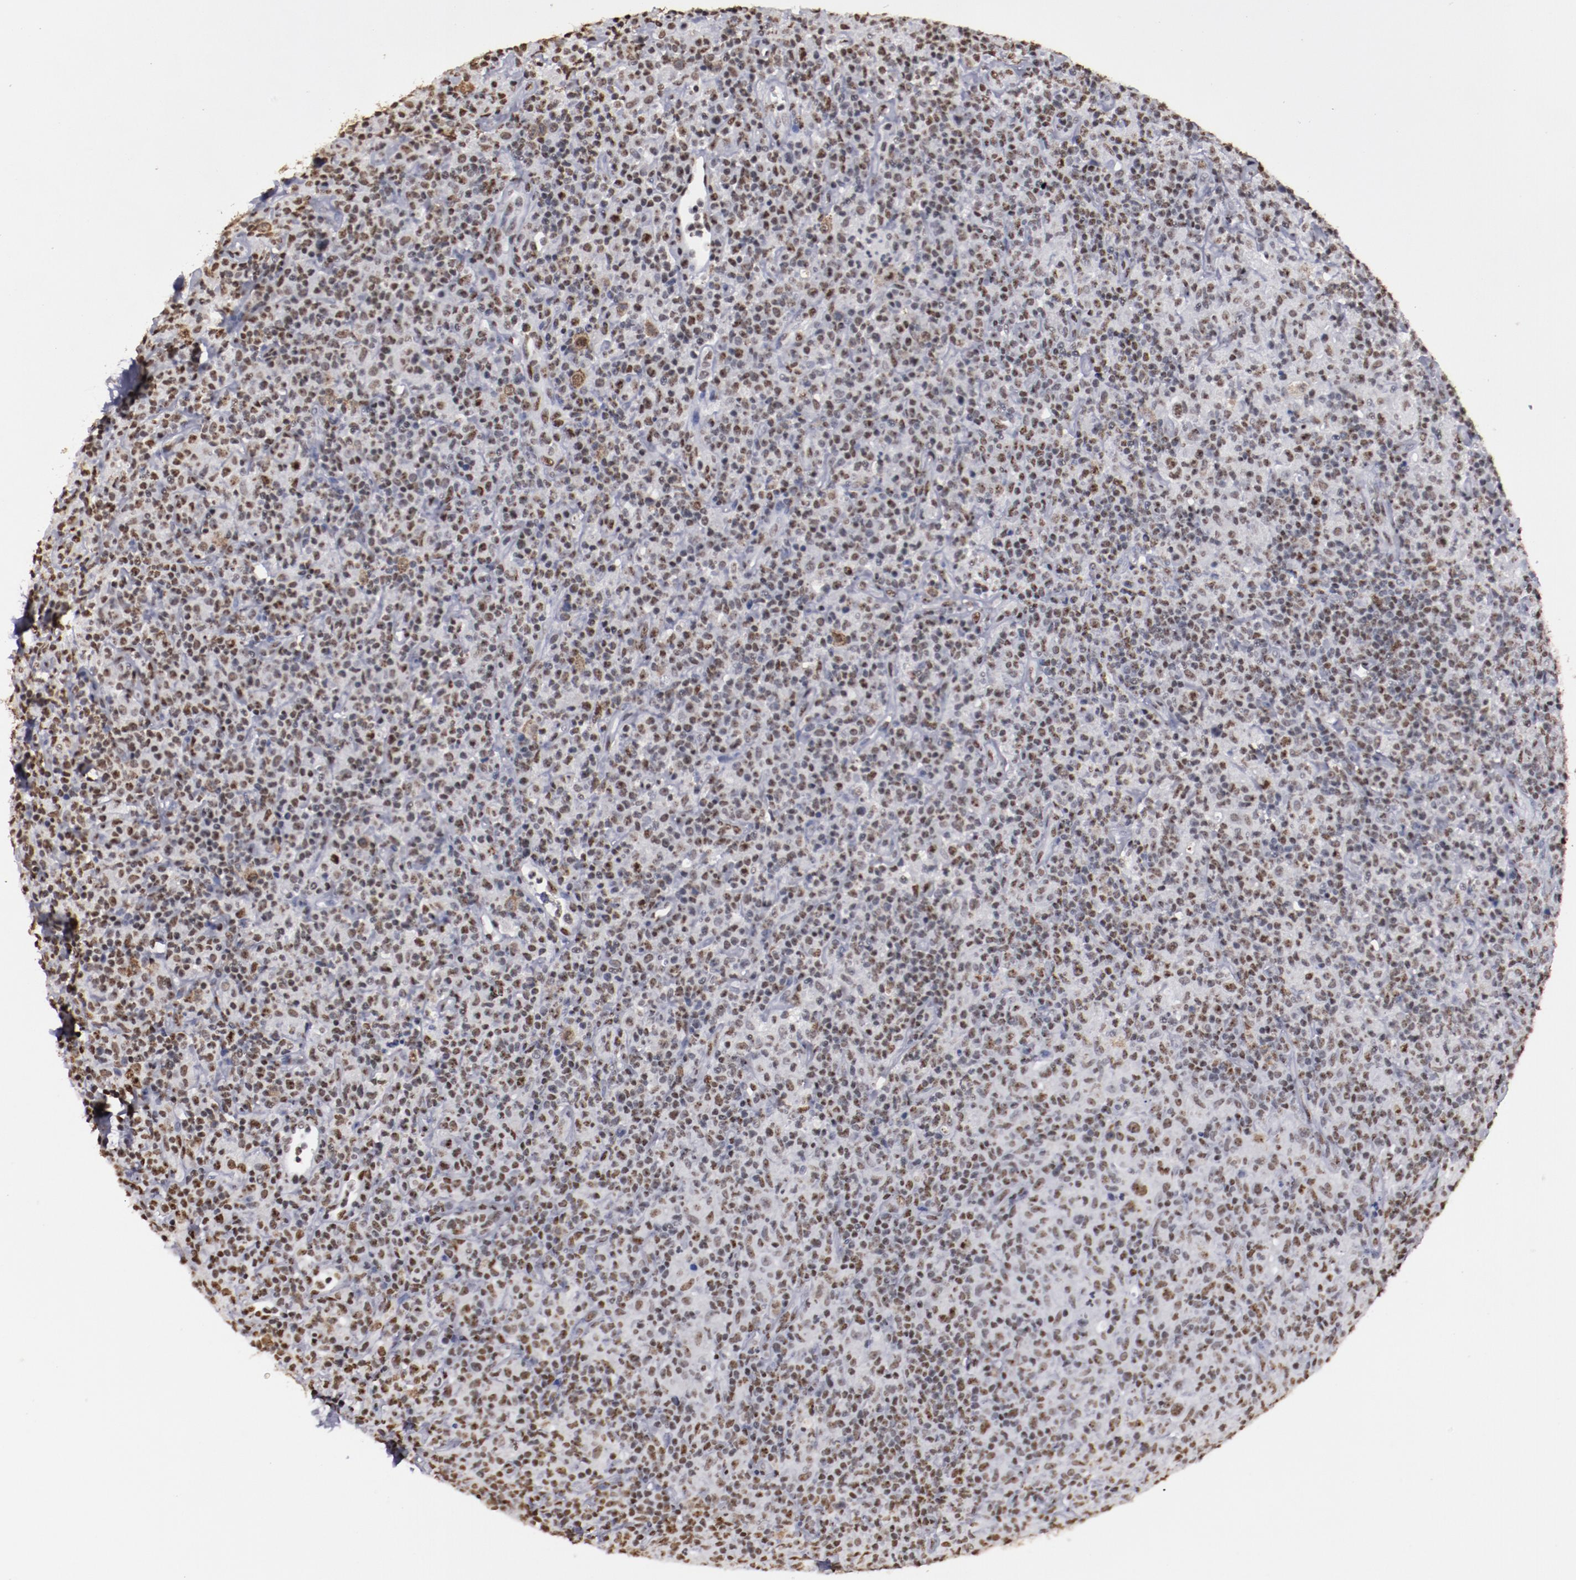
{"staining": {"intensity": "moderate", "quantity": ">75%", "location": "nuclear"}, "tissue": "lymphoma", "cell_type": "Tumor cells", "image_type": "cancer", "snomed": [{"axis": "morphology", "description": "Hodgkin's disease, NOS"}, {"axis": "topography", "description": "Lymph node"}], "caption": "This is a photomicrograph of immunohistochemistry staining of Hodgkin's disease, which shows moderate staining in the nuclear of tumor cells.", "gene": "HNRNPA2B1", "patient": {"sex": "male", "age": 65}}